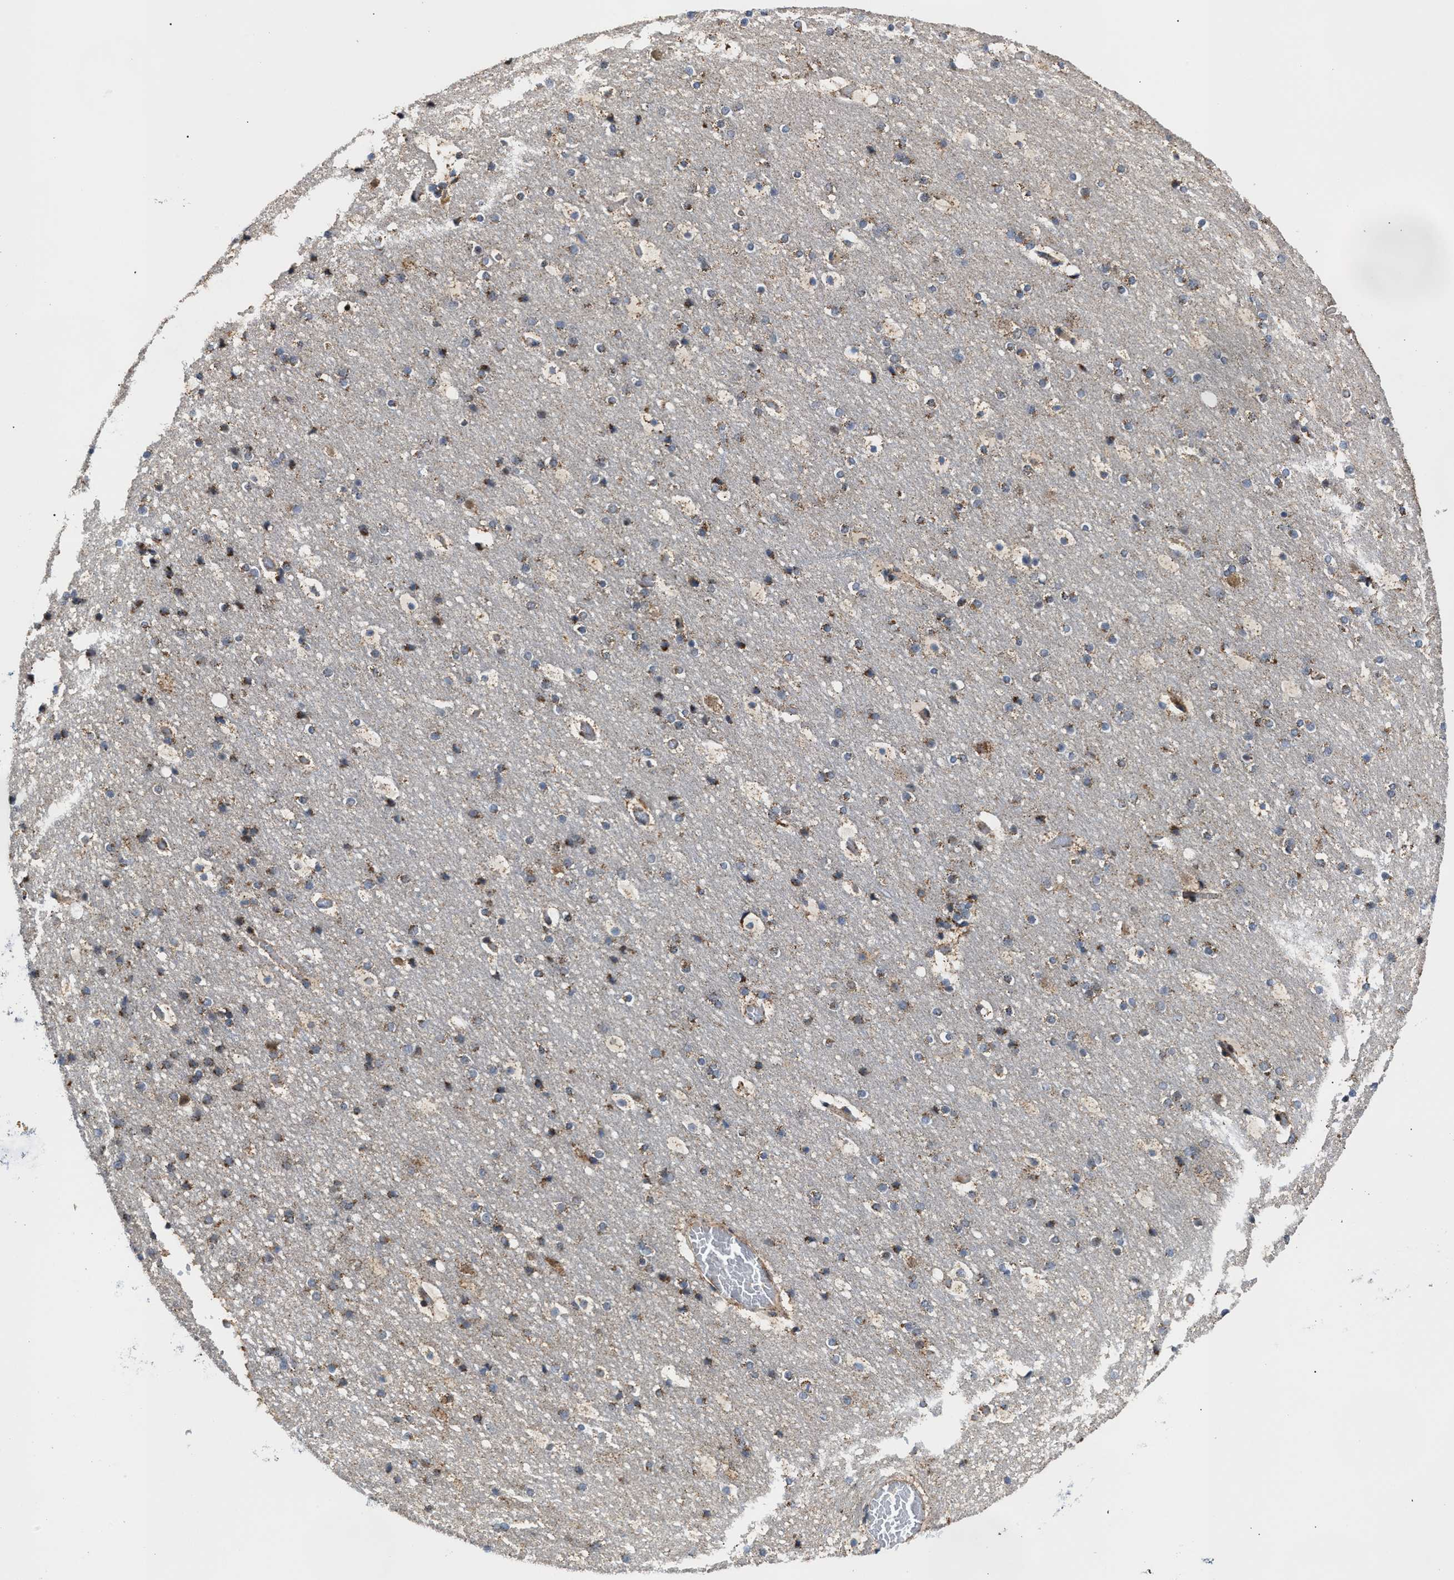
{"staining": {"intensity": "moderate", "quantity": ">75%", "location": "cytoplasmic/membranous"}, "tissue": "cerebral cortex", "cell_type": "Endothelial cells", "image_type": "normal", "snomed": [{"axis": "morphology", "description": "Normal tissue, NOS"}, {"axis": "topography", "description": "Cerebral cortex"}], "caption": "Cerebral cortex stained with DAB immunohistochemistry exhibits medium levels of moderate cytoplasmic/membranous positivity in about >75% of endothelial cells.", "gene": "TACO1", "patient": {"sex": "male", "age": 57}}